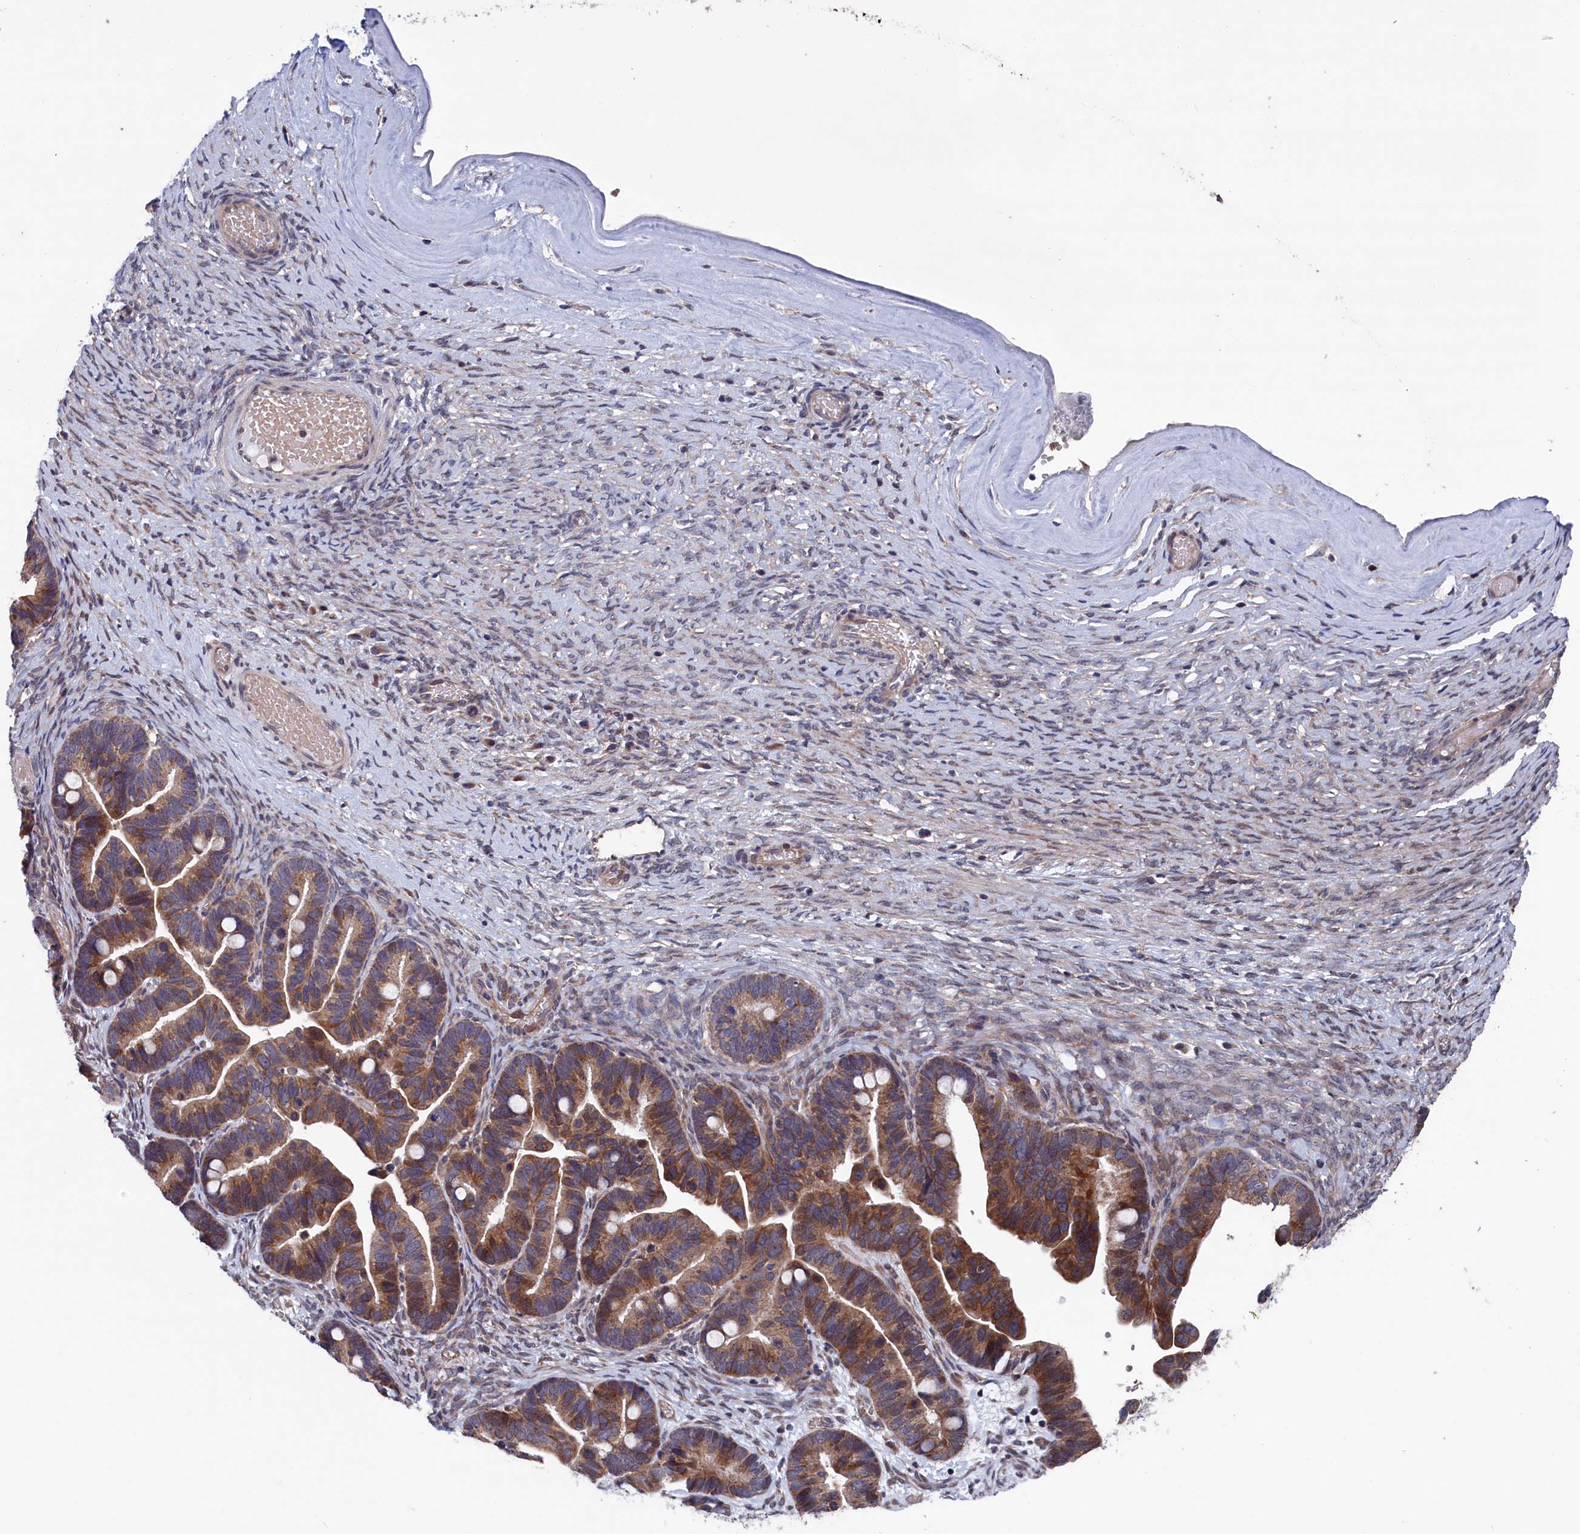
{"staining": {"intensity": "strong", "quantity": ">75%", "location": "cytoplasmic/membranous"}, "tissue": "ovarian cancer", "cell_type": "Tumor cells", "image_type": "cancer", "snomed": [{"axis": "morphology", "description": "Cystadenocarcinoma, serous, NOS"}, {"axis": "topography", "description": "Ovary"}], "caption": "Strong cytoplasmic/membranous expression is seen in approximately >75% of tumor cells in ovarian serous cystadenocarcinoma.", "gene": "SPATA13", "patient": {"sex": "female", "age": 56}}